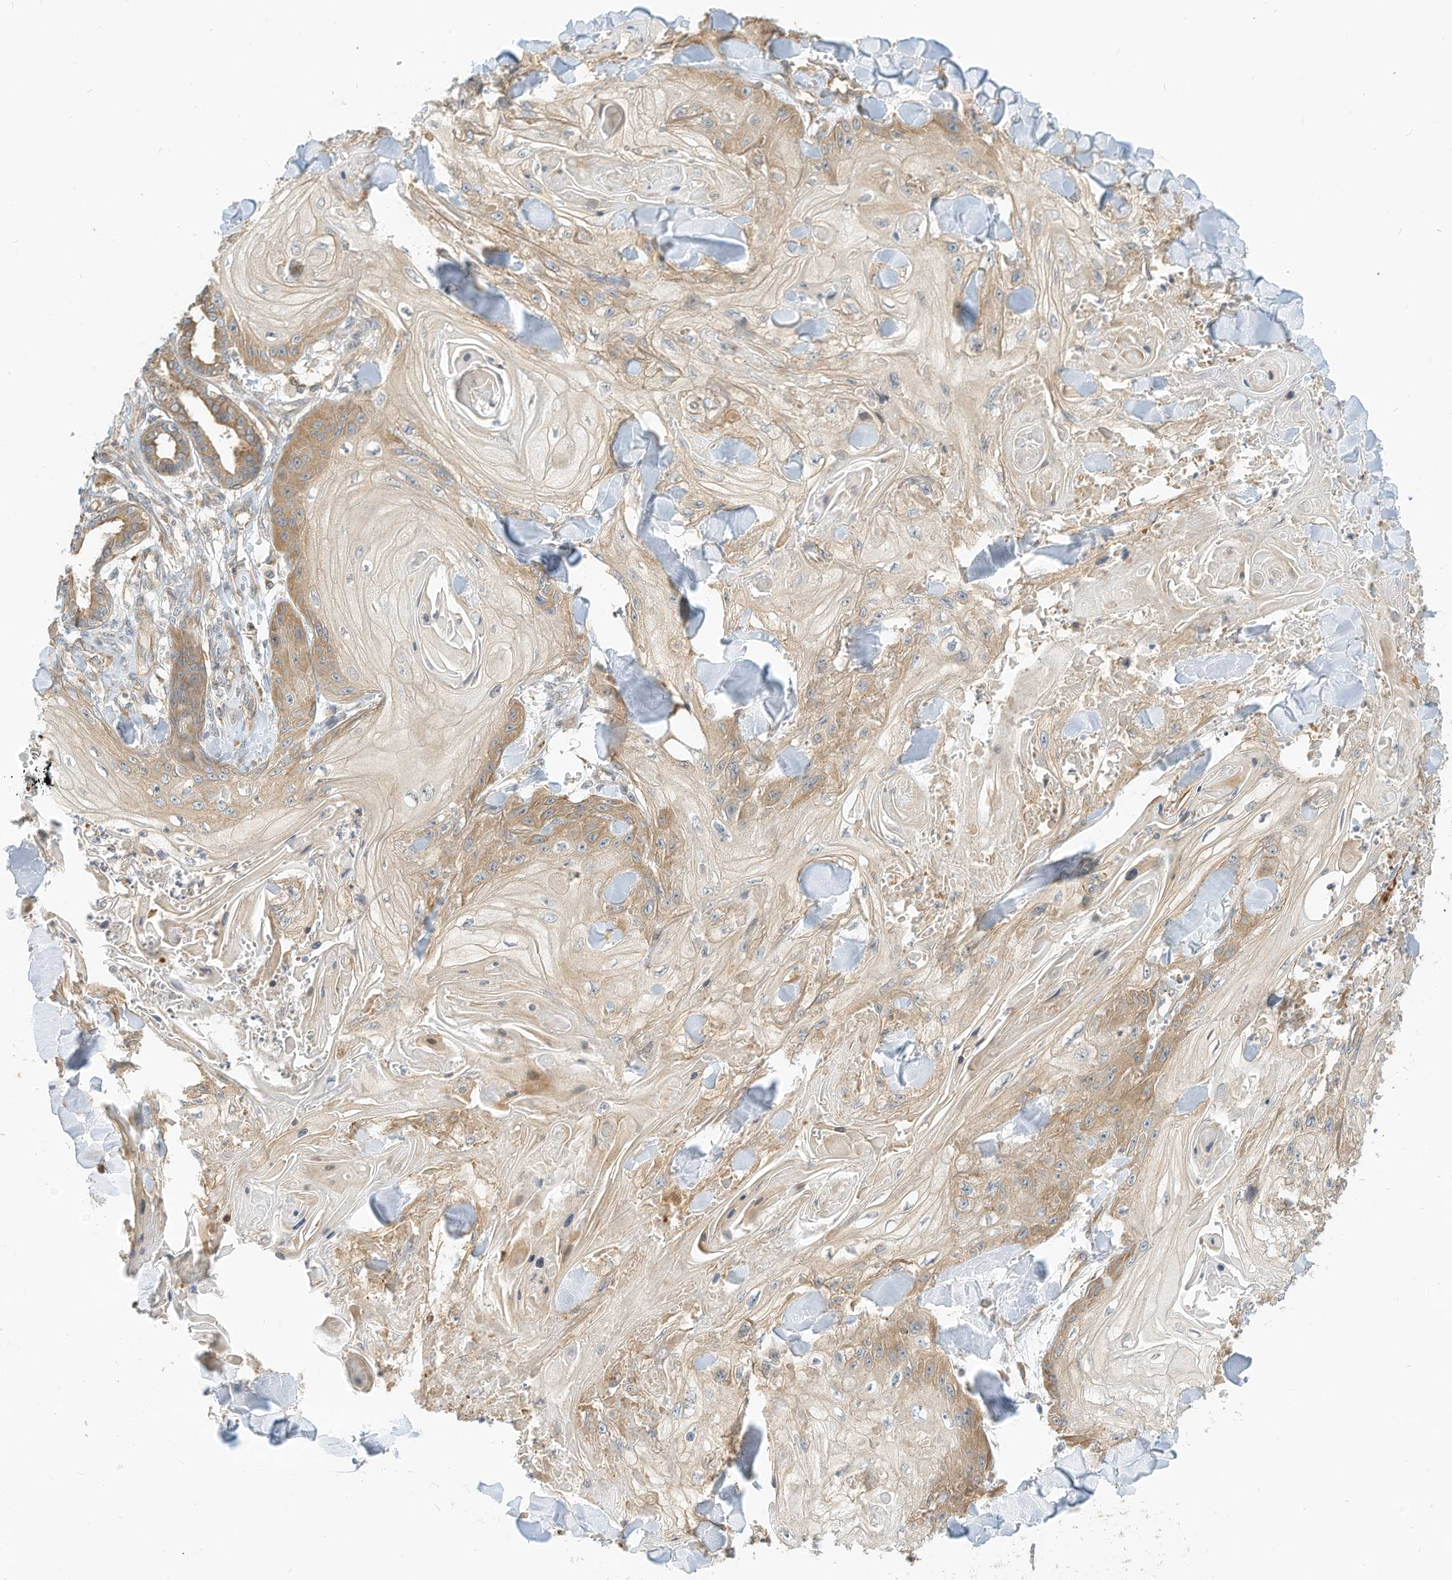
{"staining": {"intensity": "weak", "quantity": "<25%", "location": "cytoplasmic/membranous"}, "tissue": "skin cancer", "cell_type": "Tumor cells", "image_type": "cancer", "snomed": [{"axis": "morphology", "description": "Squamous cell carcinoma, NOS"}, {"axis": "topography", "description": "Skin"}], "caption": "A high-resolution micrograph shows immunohistochemistry staining of squamous cell carcinoma (skin), which displays no significant expression in tumor cells.", "gene": "OFD1", "patient": {"sex": "male", "age": 74}}